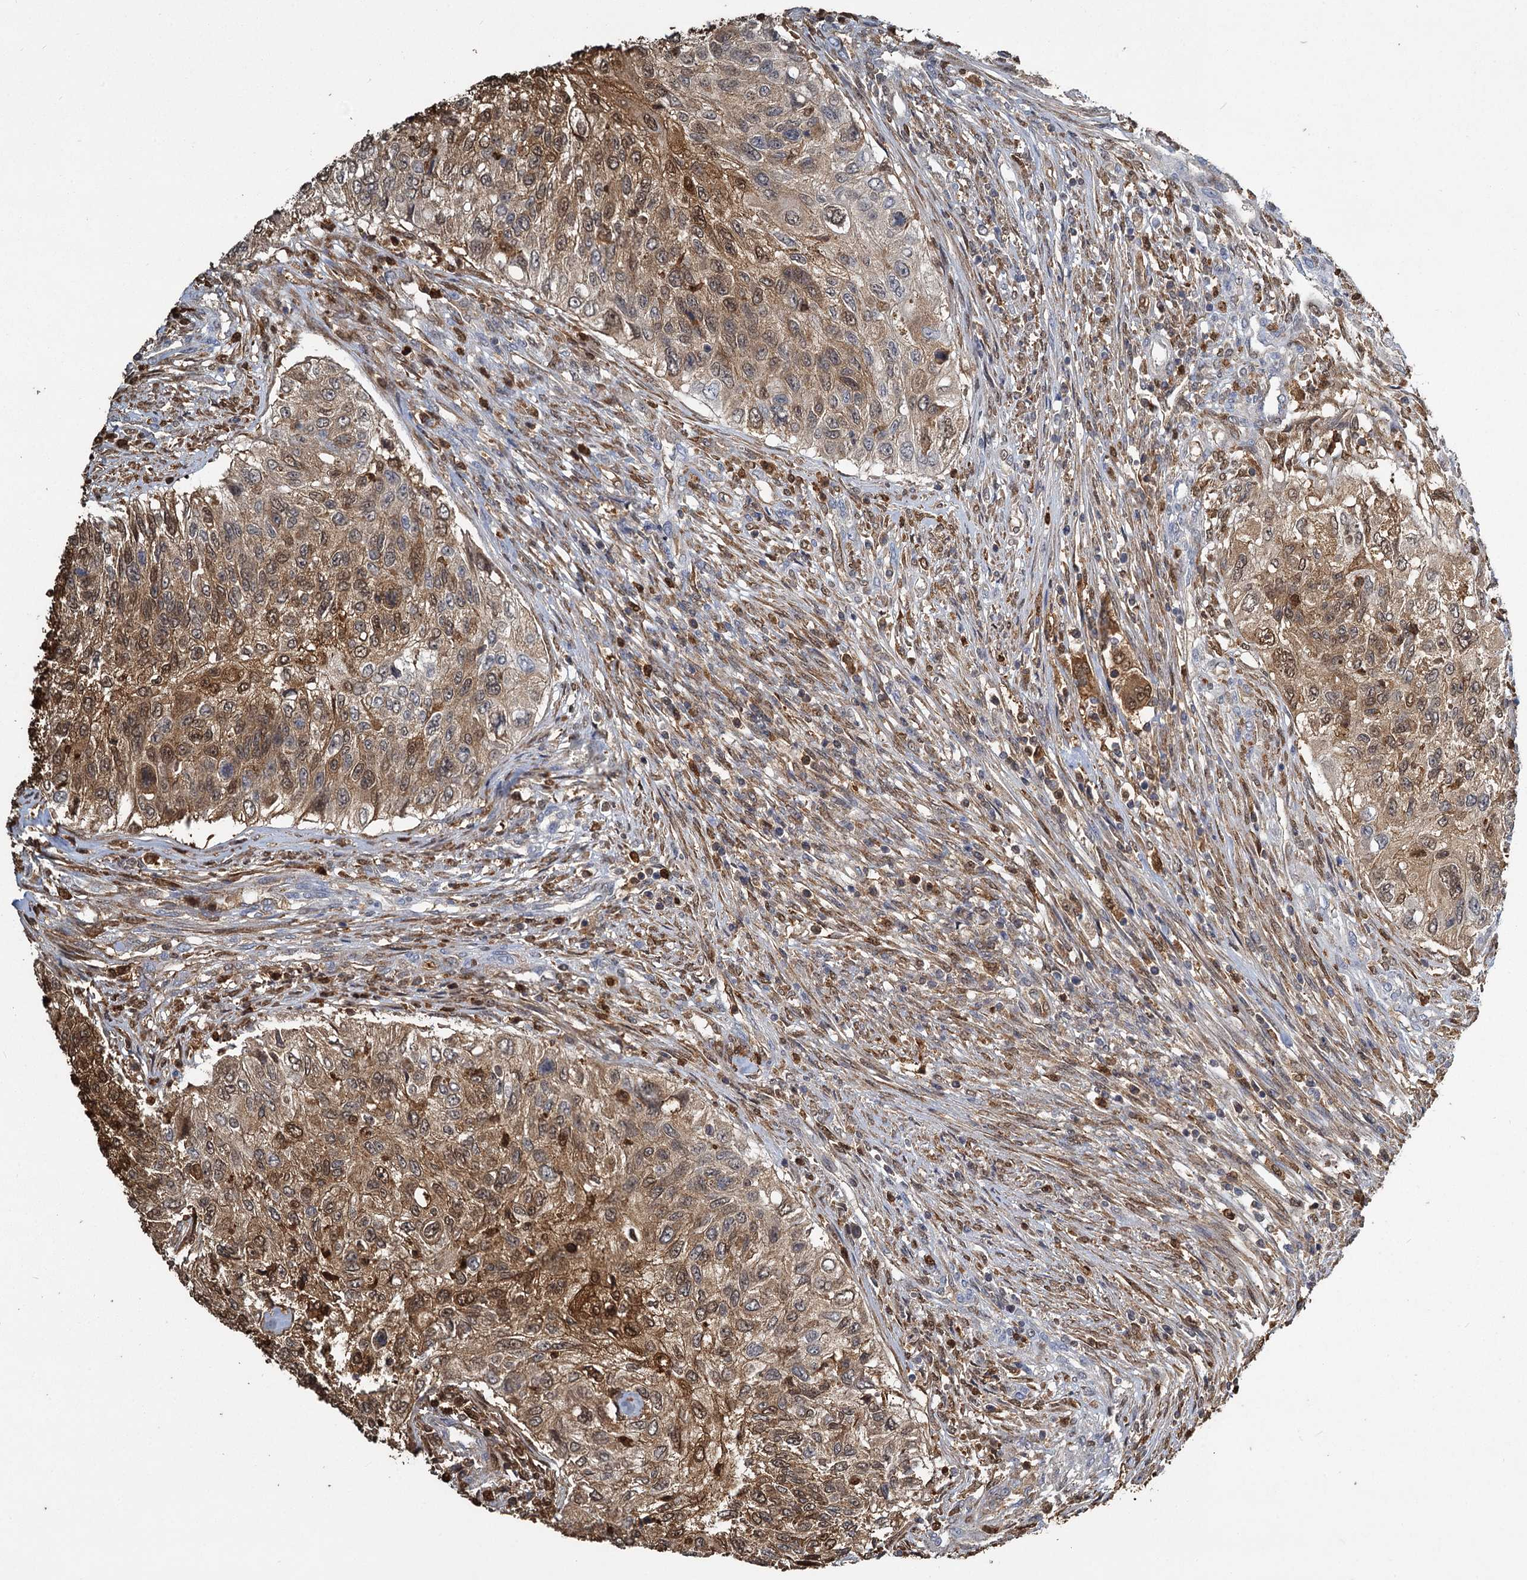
{"staining": {"intensity": "moderate", "quantity": ">75%", "location": "cytoplasmic/membranous,nuclear"}, "tissue": "urothelial cancer", "cell_type": "Tumor cells", "image_type": "cancer", "snomed": [{"axis": "morphology", "description": "Urothelial carcinoma, High grade"}, {"axis": "topography", "description": "Urinary bladder"}], "caption": "A photomicrograph showing moderate cytoplasmic/membranous and nuclear staining in about >75% of tumor cells in urothelial cancer, as visualized by brown immunohistochemical staining.", "gene": "S100A6", "patient": {"sex": "female", "age": 60}}